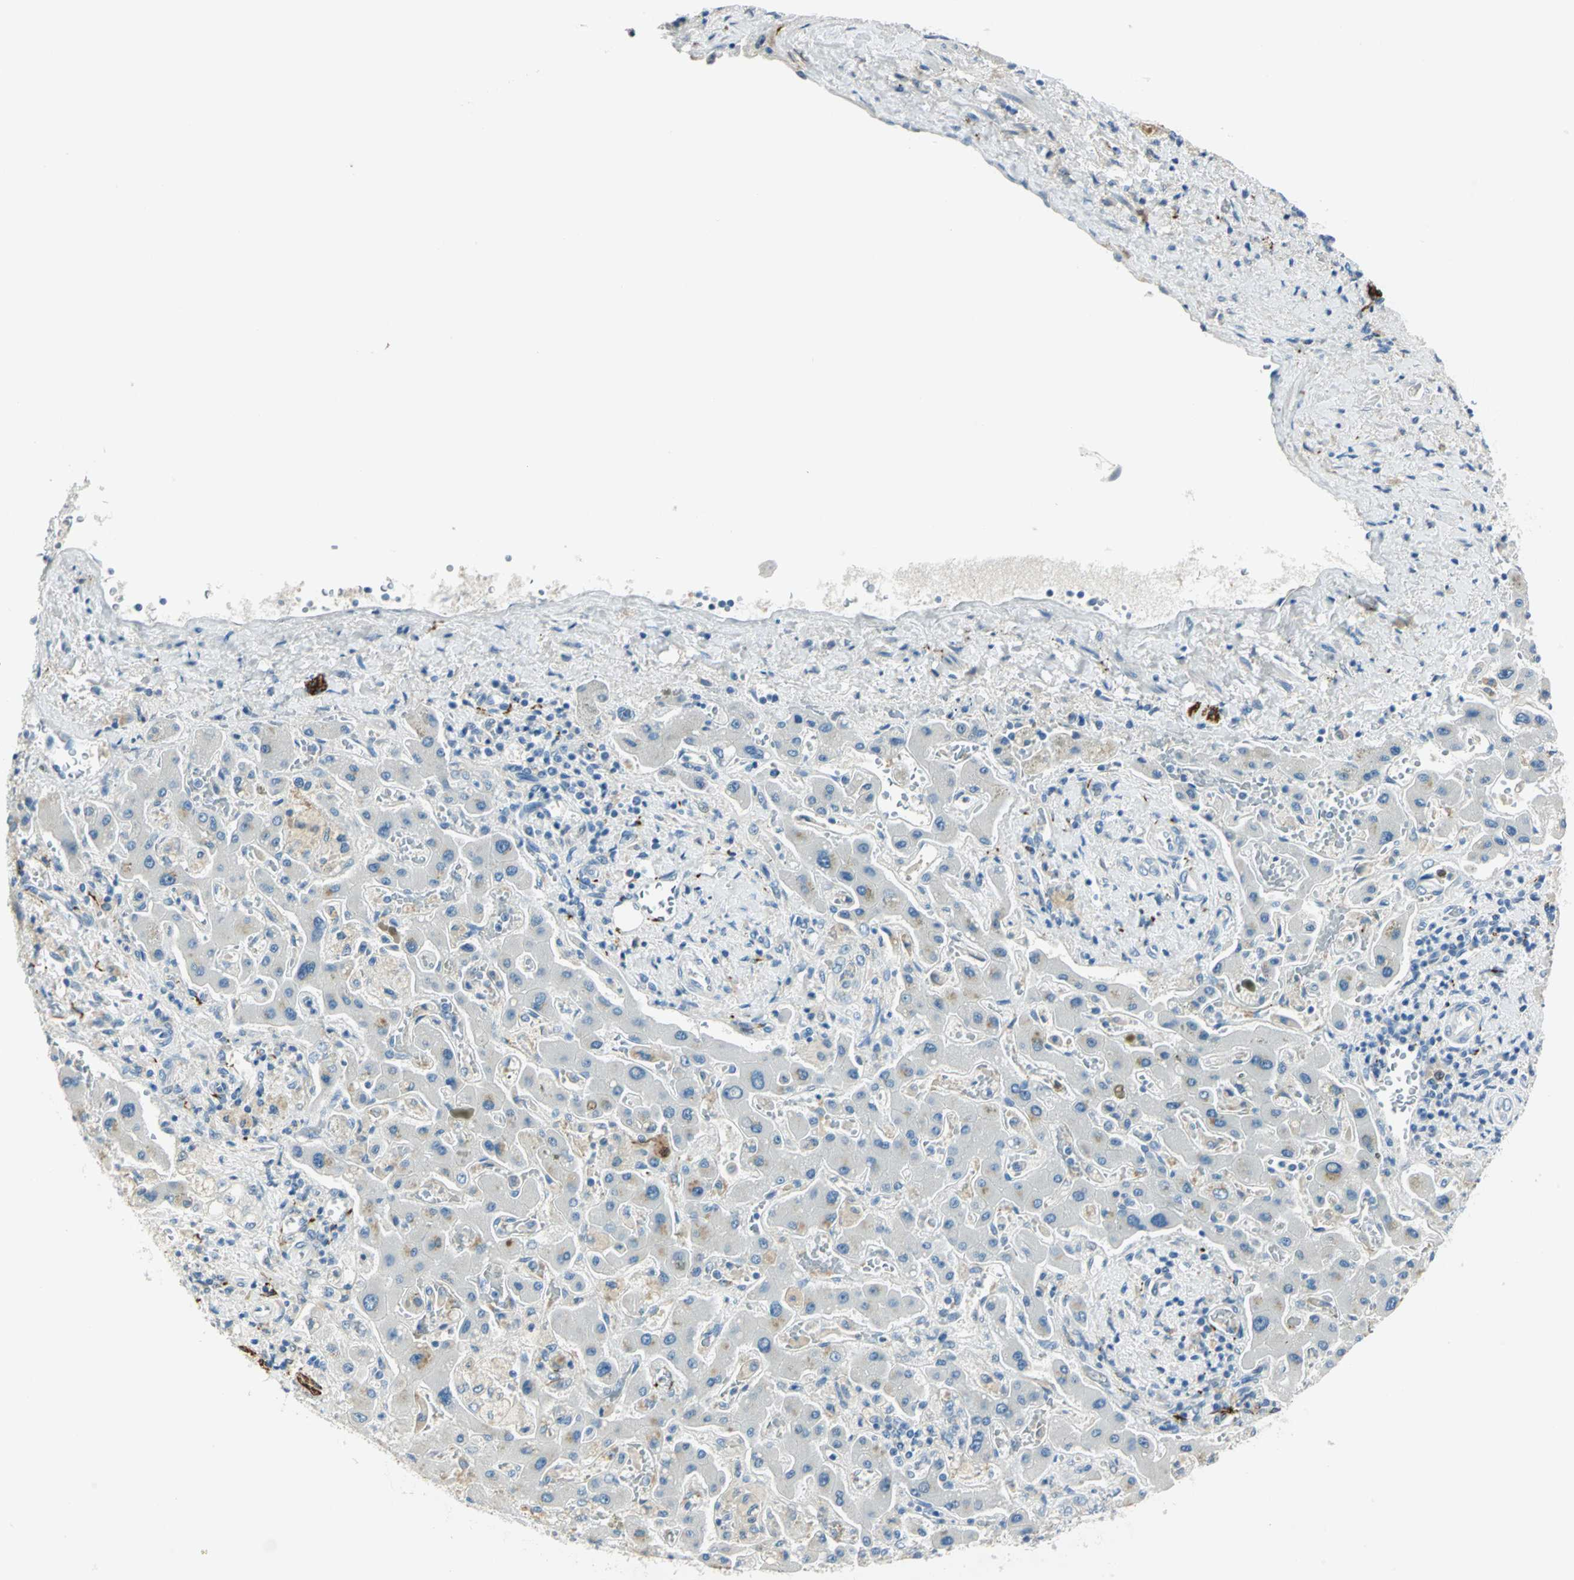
{"staining": {"intensity": "negative", "quantity": "none", "location": "none"}, "tissue": "liver cancer", "cell_type": "Tumor cells", "image_type": "cancer", "snomed": [{"axis": "morphology", "description": "Cholangiocarcinoma"}, {"axis": "topography", "description": "Liver"}], "caption": "Tumor cells are negative for protein expression in human liver cancer.", "gene": "UCHL1", "patient": {"sex": "male", "age": 50}}